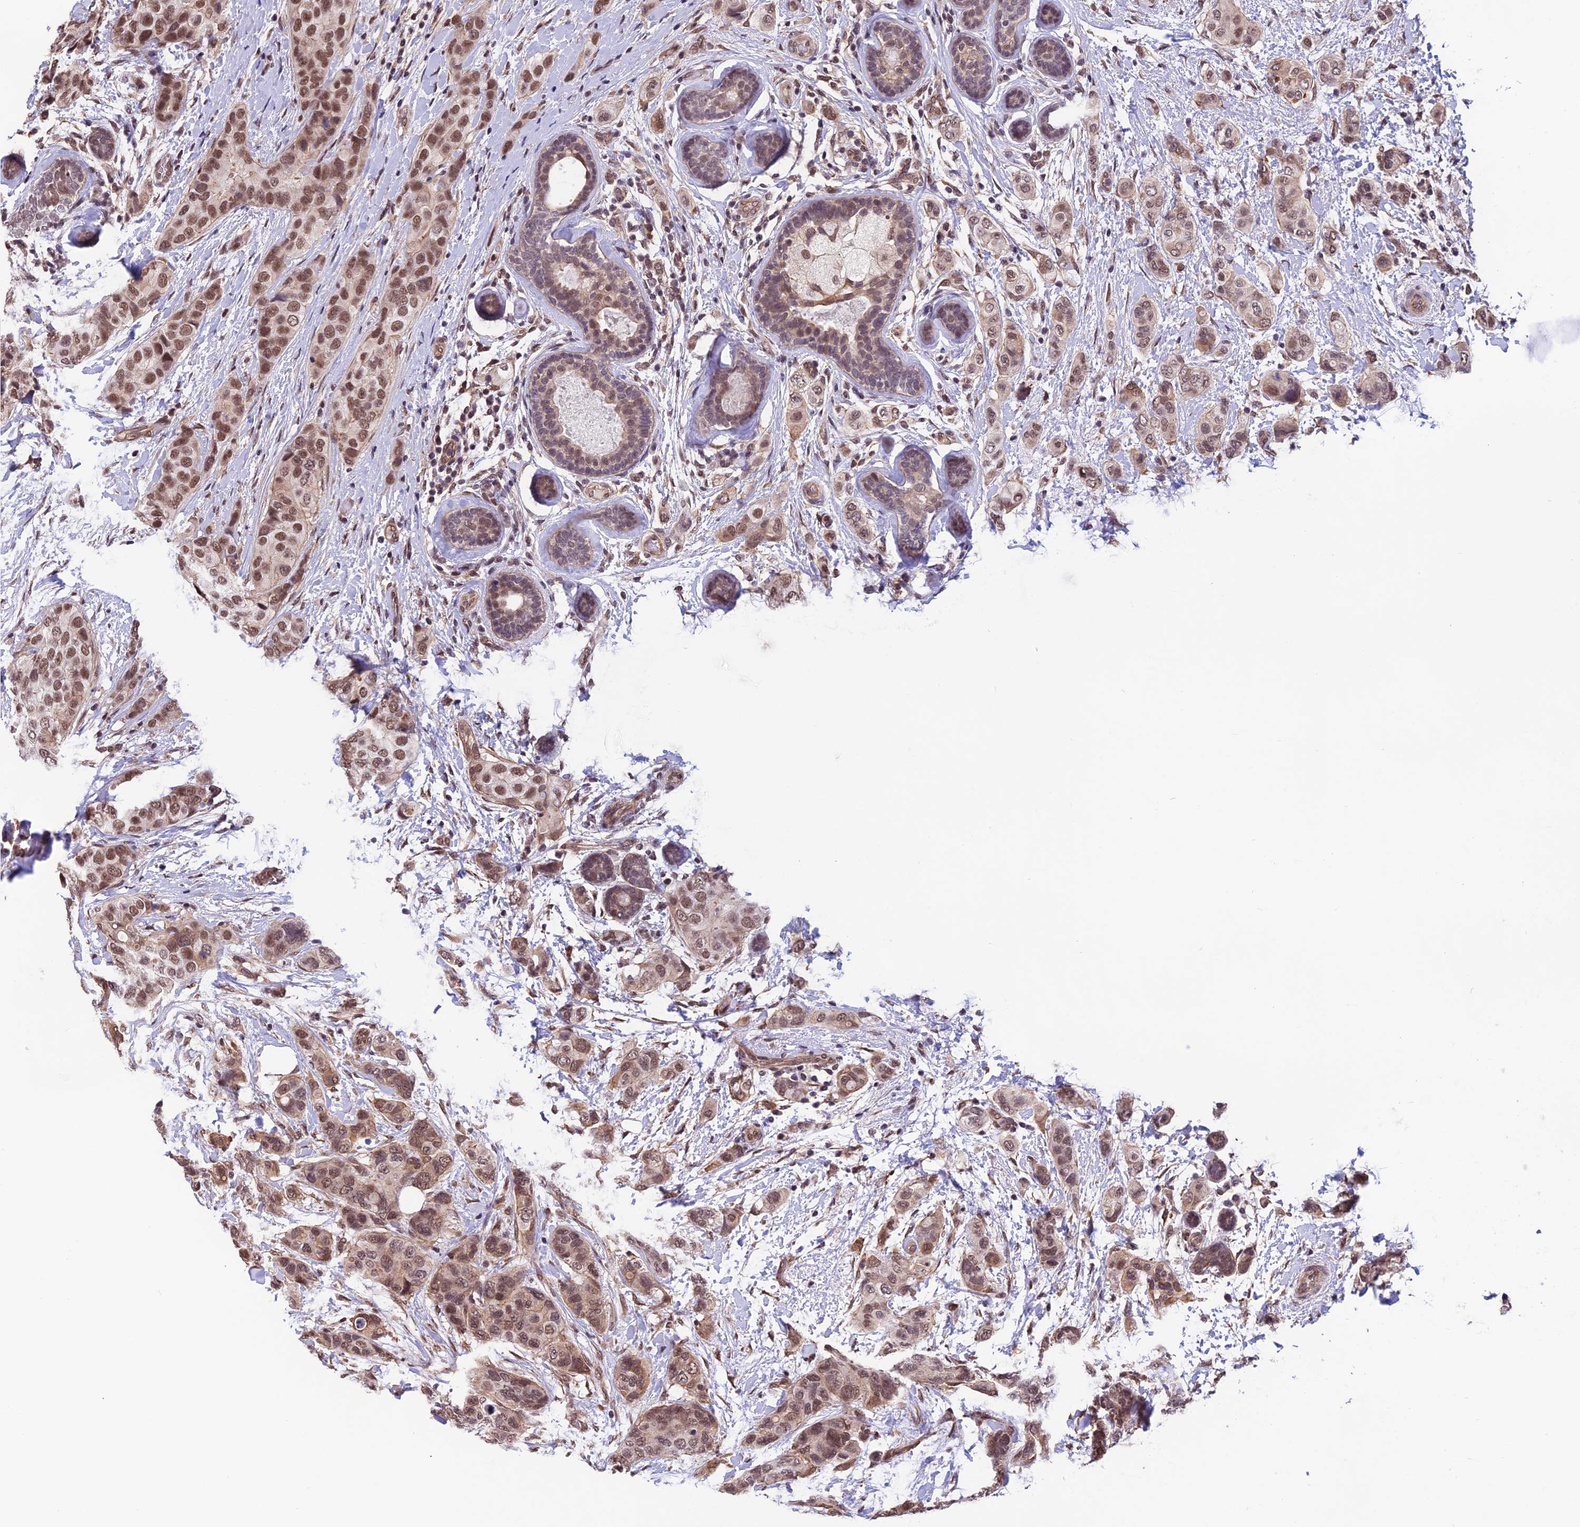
{"staining": {"intensity": "moderate", "quantity": ">75%", "location": "nuclear"}, "tissue": "breast cancer", "cell_type": "Tumor cells", "image_type": "cancer", "snomed": [{"axis": "morphology", "description": "Lobular carcinoma"}, {"axis": "topography", "description": "Breast"}], "caption": "High-power microscopy captured an IHC micrograph of lobular carcinoma (breast), revealing moderate nuclear positivity in approximately >75% of tumor cells. The staining was performed using DAB, with brown indicating positive protein expression. Nuclei are stained blue with hematoxylin.", "gene": "ZC3H4", "patient": {"sex": "female", "age": 51}}